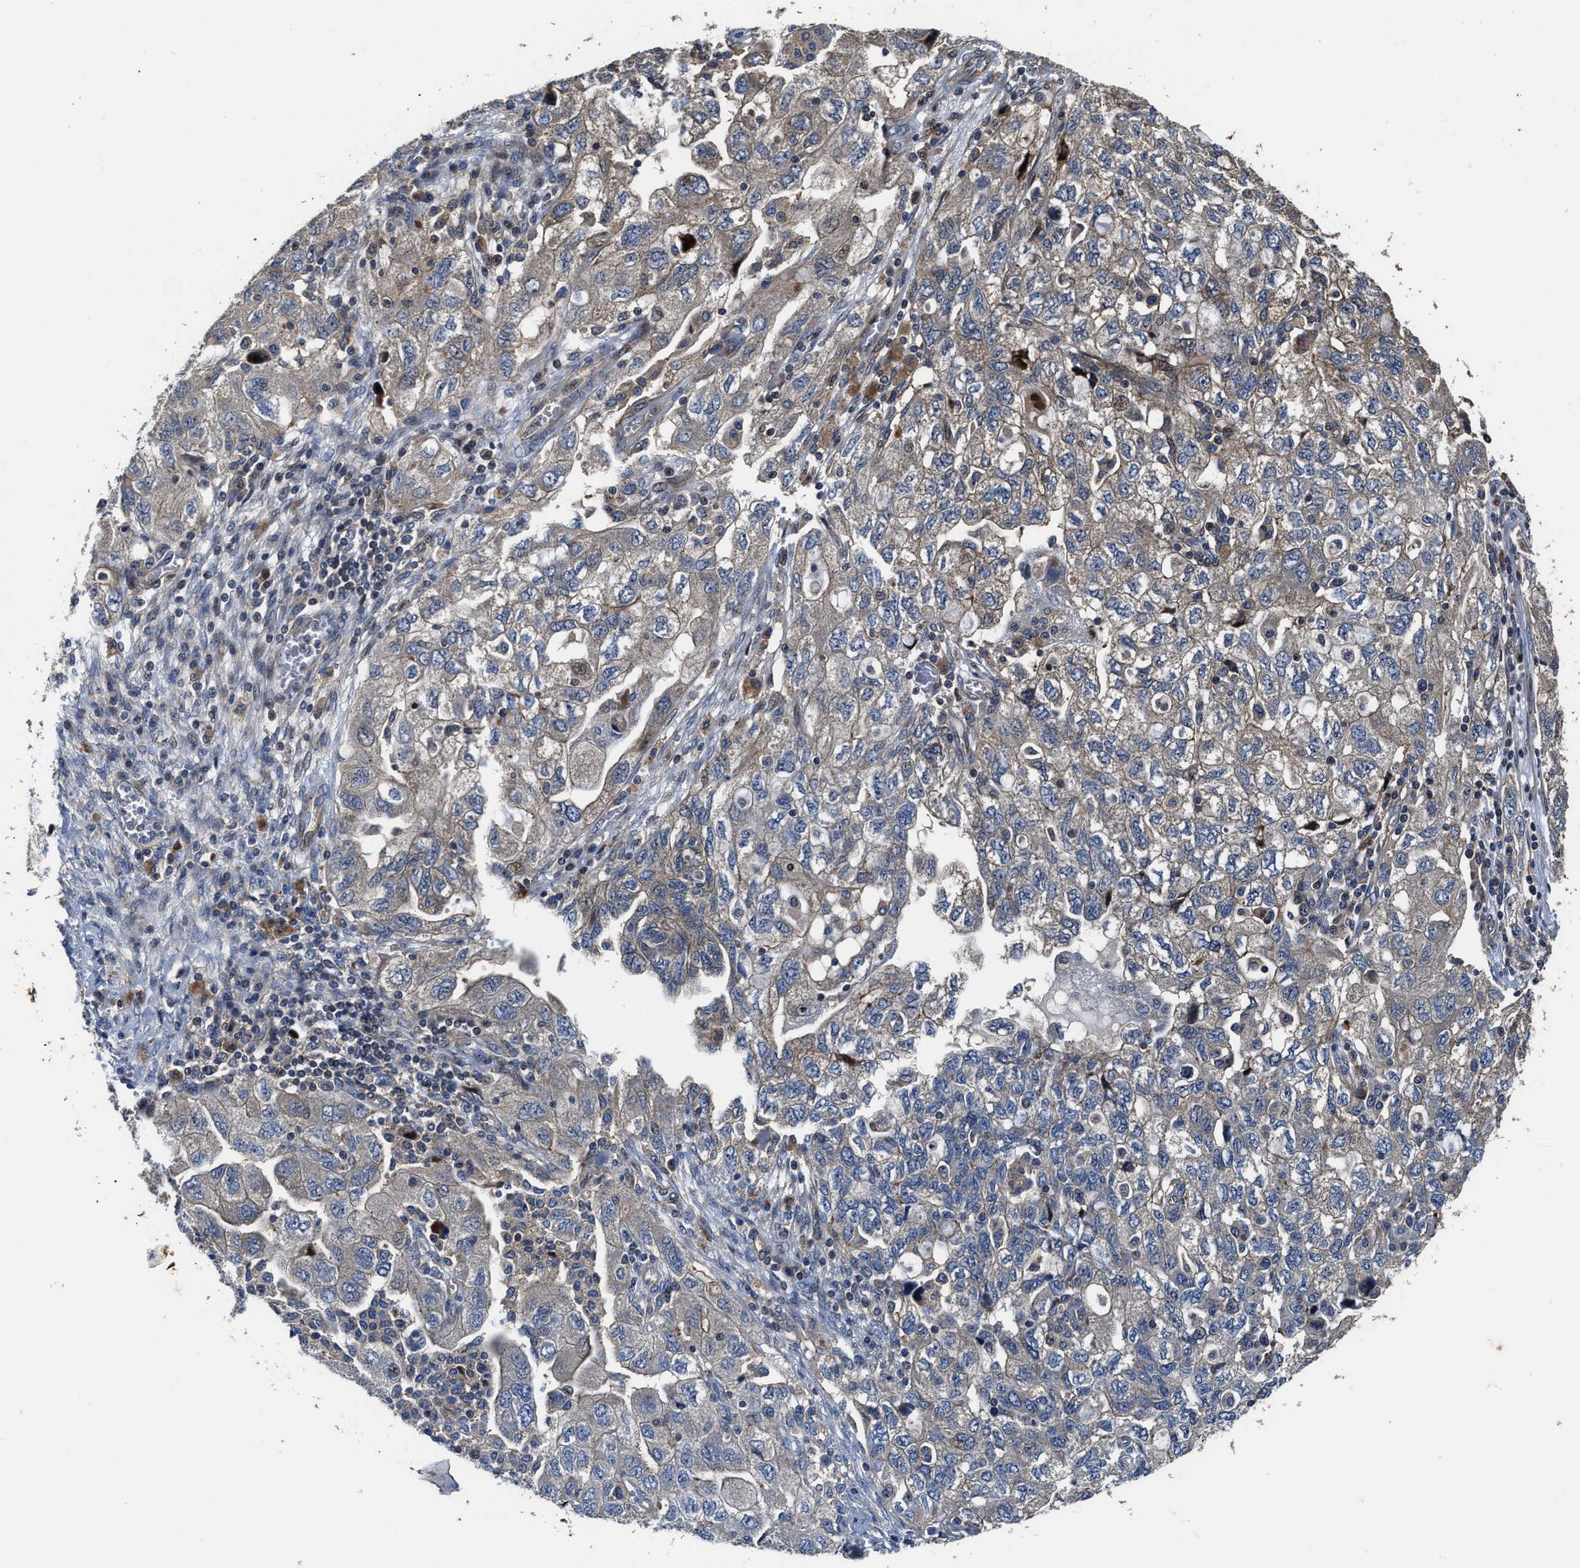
{"staining": {"intensity": "weak", "quantity": "<25%", "location": "cytoplasmic/membranous"}, "tissue": "ovarian cancer", "cell_type": "Tumor cells", "image_type": "cancer", "snomed": [{"axis": "morphology", "description": "Carcinoma, NOS"}, {"axis": "morphology", "description": "Cystadenocarcinoma, serous, NOS"}, {"axis": "topography", "description": "Ovary"}], "caption": "DAB immunohistochemical staining of ovarian cancer demonstrates no significant expression in tumor cells.", "gene": "PTAR1", "patient": {"sex": "female", "age": 69}}